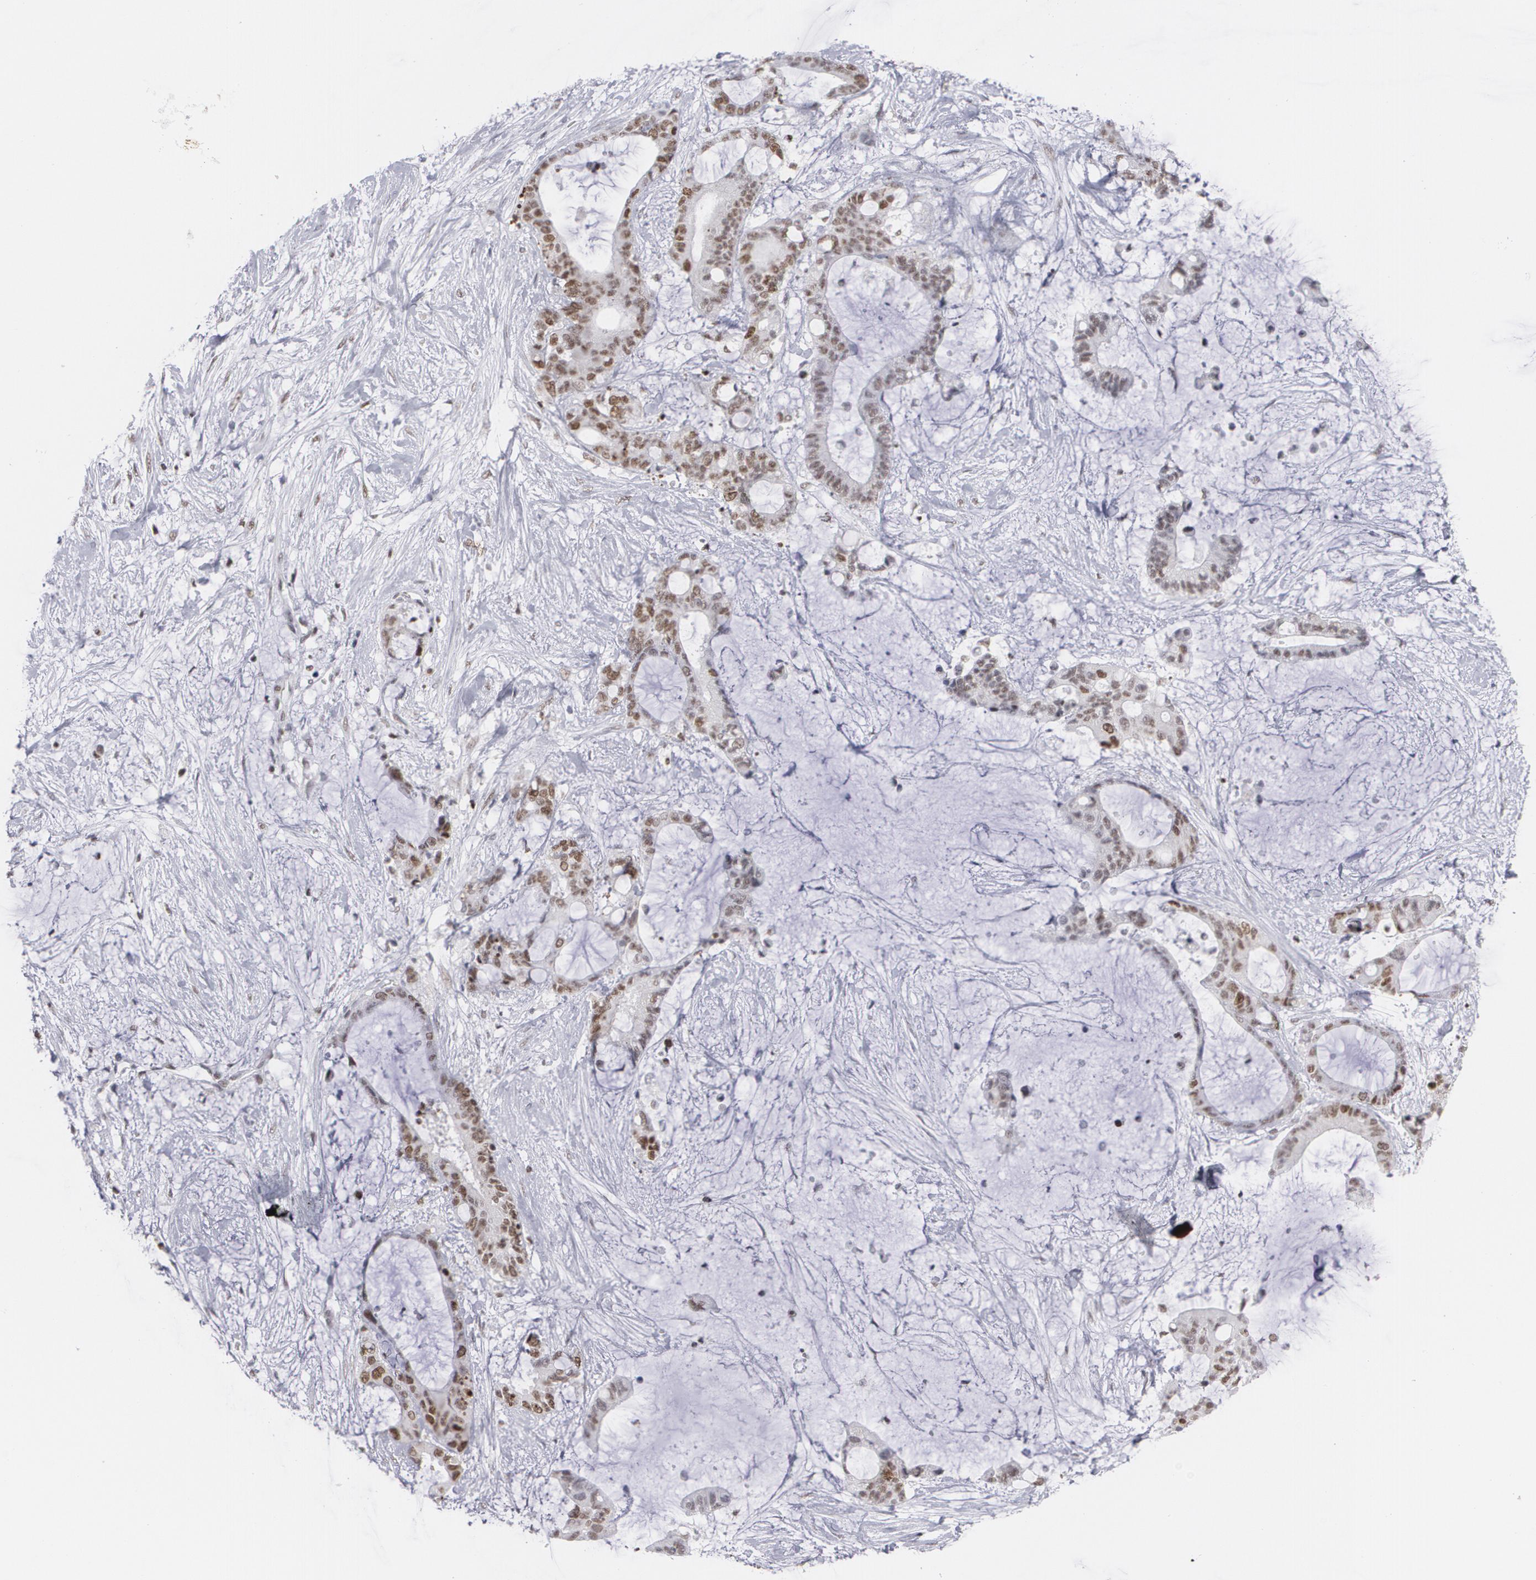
{"staining": {"intensity": "strong", "quantity": ">75%", "location": "nuclear"}, "tissue": "liver cancer", "cell_type": "Tumor cells", "image_type": "cancer", "snomed": [{"axis": "morphology", "description": "Cholangiocarcinoma"}, {"axis": "topography", "description": "Liver"}], "caption": "A histopathology image showing strong nuclear positivity in approximately >75% of tumor cells in liver cholangiocarcinoma, as visualized by brown immunohistochemical staining.", "gene": "MCL1", "patient": {"sex": "female", "age": 73}}